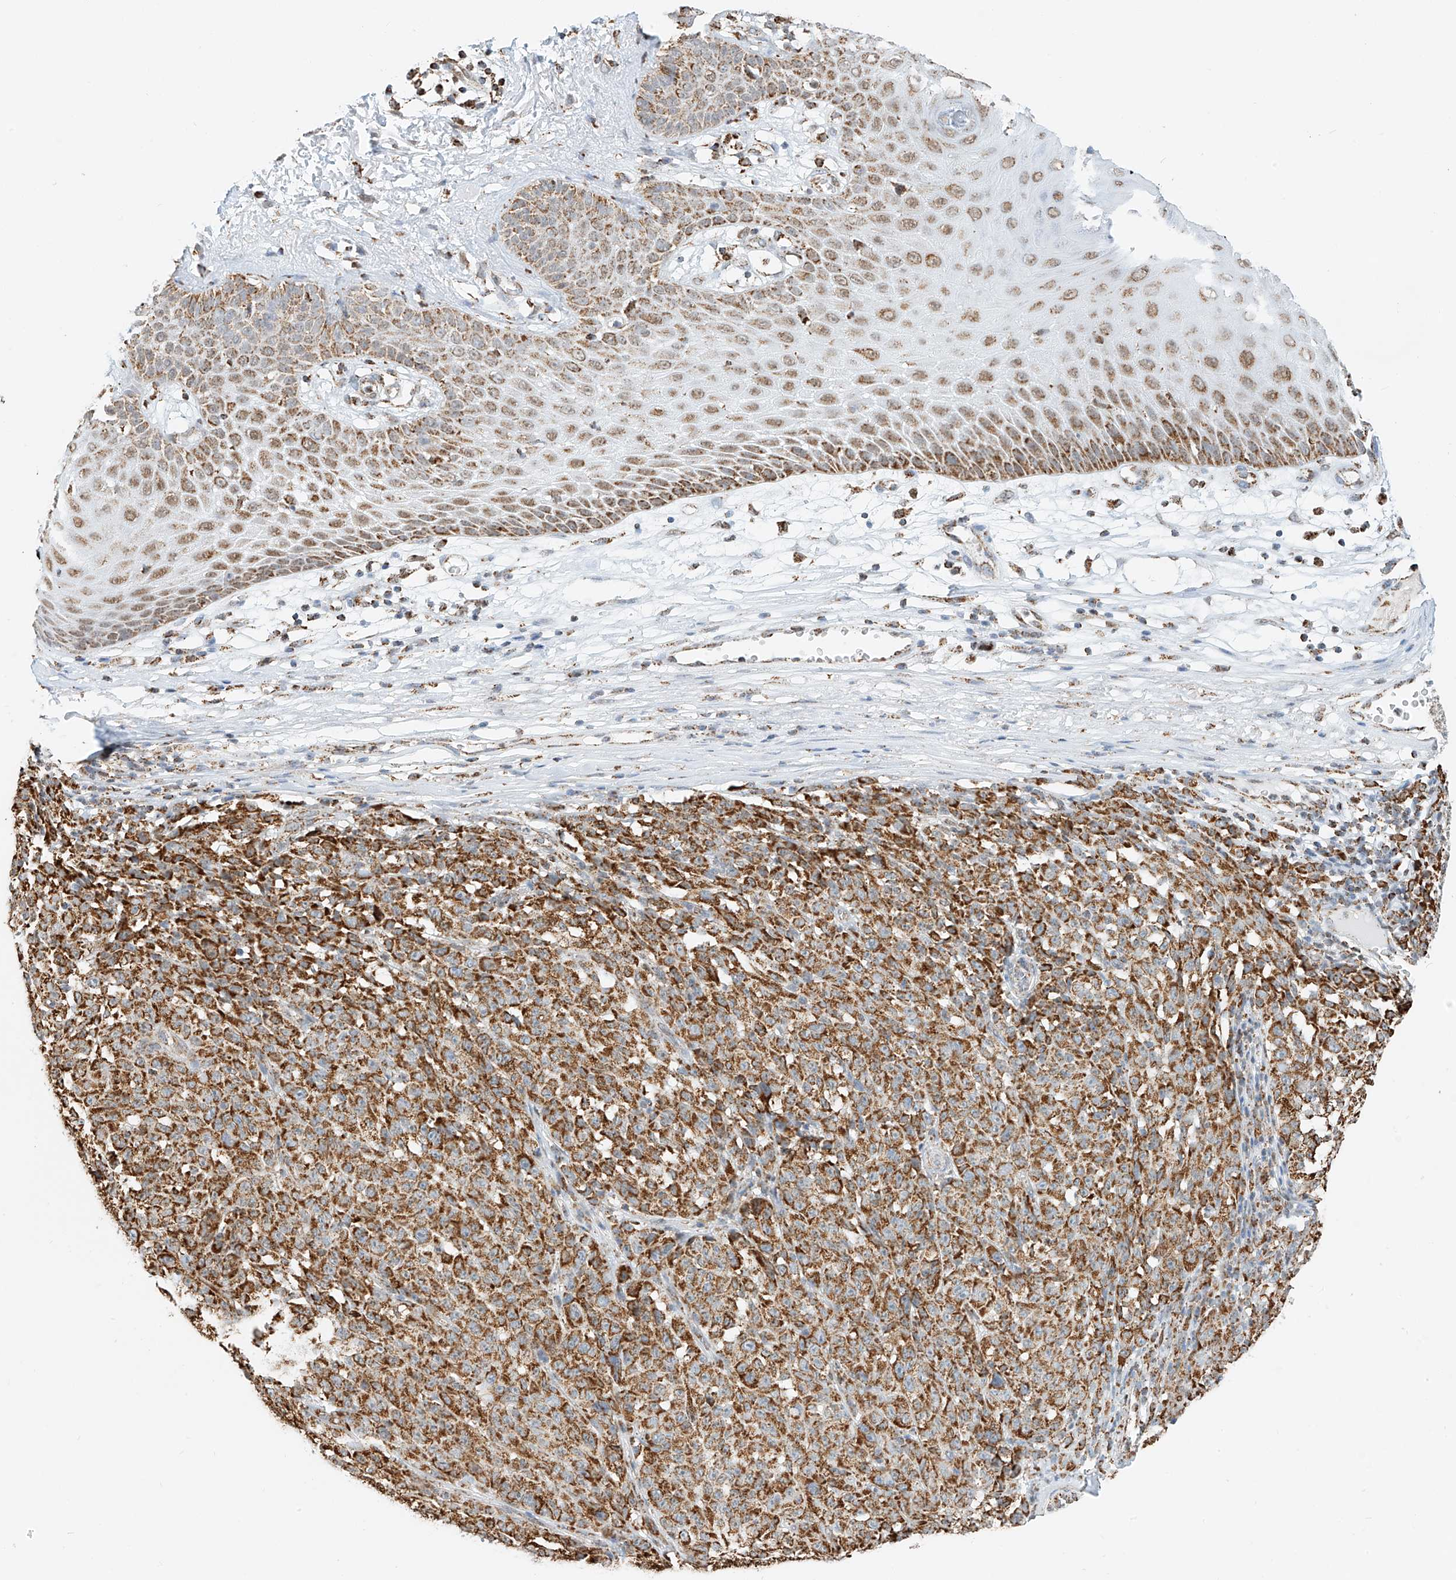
{"staining": {"intensity": "moderate", "quantity": ">75%", "location": "cytoplasmic/membranous"}, "tissue": "melanoma", "cell_type": "Tumor cells", "image_type": "cancer", "snomed": [{"axis": "morphology", "description": "Malignant melanoma, NOS"}, {"axis": "topography", "description": "Skin"}], "caption": "Brown immunohistochemical staining in melanoma demonstrates moderate cytoplasmic/membranous positivity in about >75% of tumor cells.", "gene": "PPA2", "patient": {"sex": "female", "age": 82}}